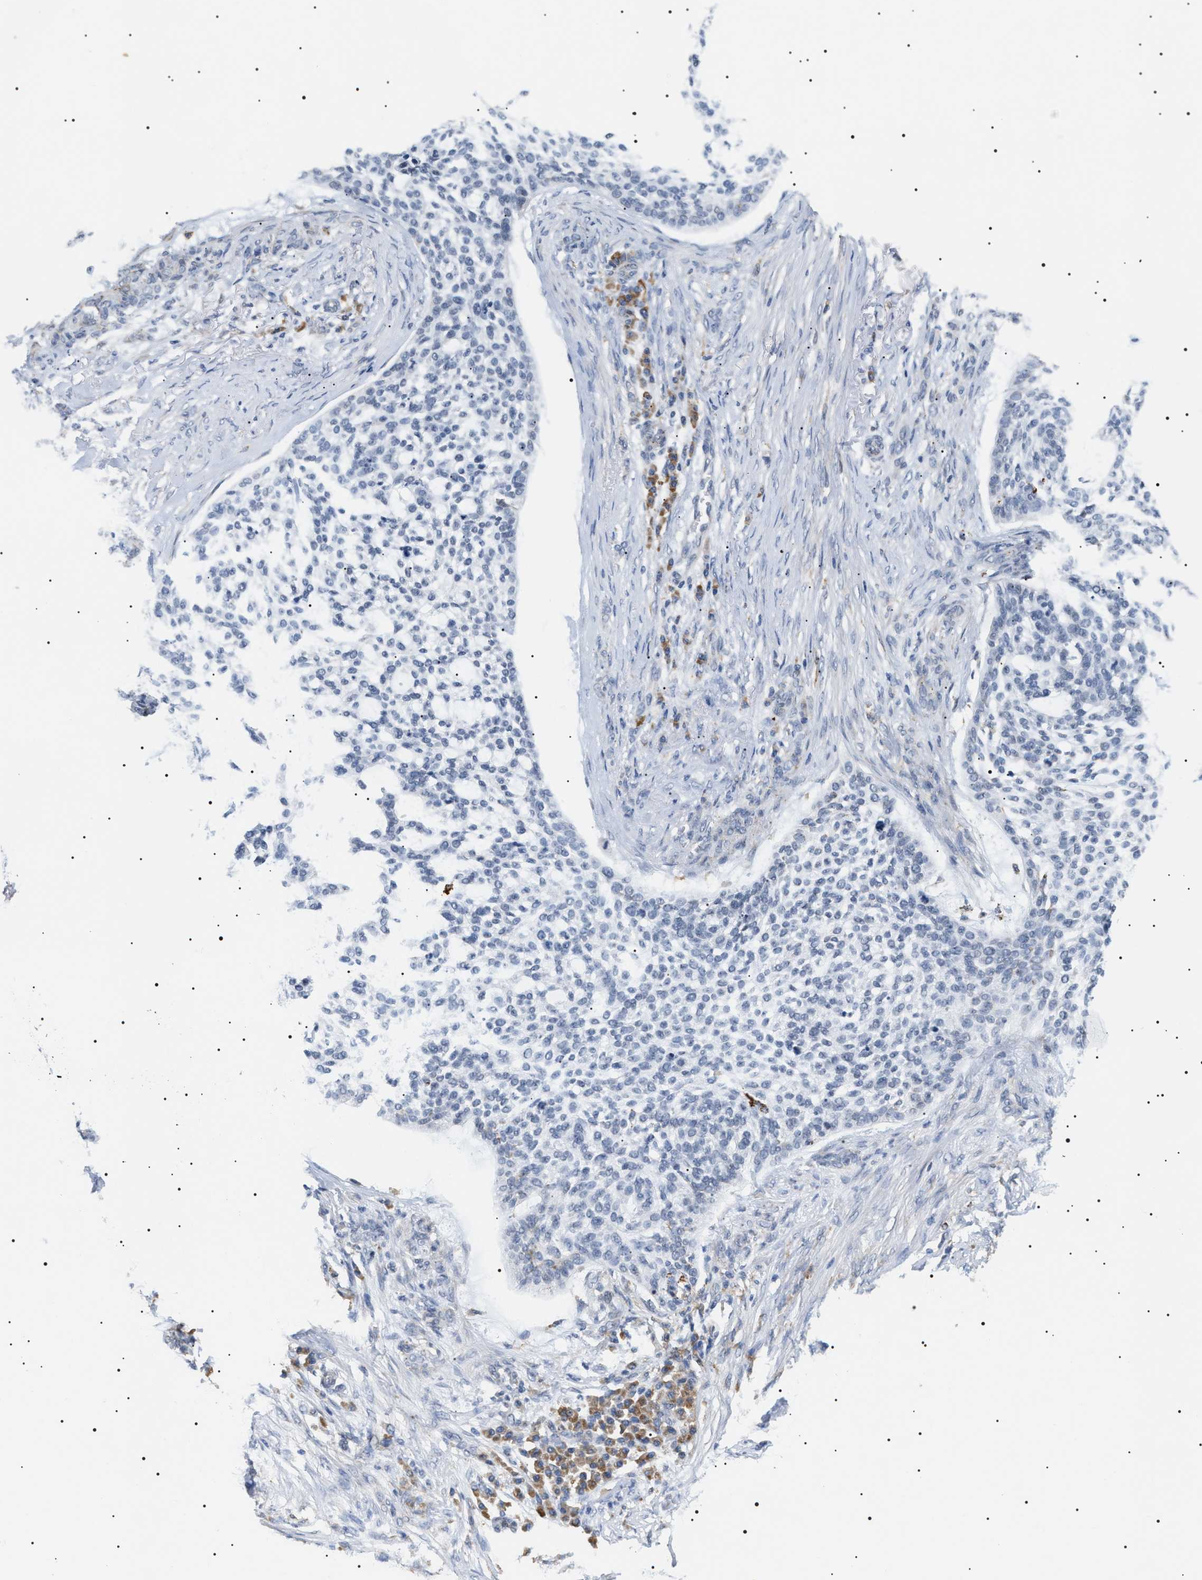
{"staining": {"intensity": "negative", "quantity": "none", "location": "none"}, "tissue": "skin cancer", "cell_type": "Tumor cells", "image_type": "cancer", "snomed": [{"axis": "morphology", "description": "Basal cell carcinoma"}, {"axis": "topography", "description": "Skin"}], "caption": "The histopathology image shows no significant staining in tumor cells of skin cancer (basal cell carcinoma).", "gene": "HSD17B11", "patient": {"sex": "female", "age": 64}}